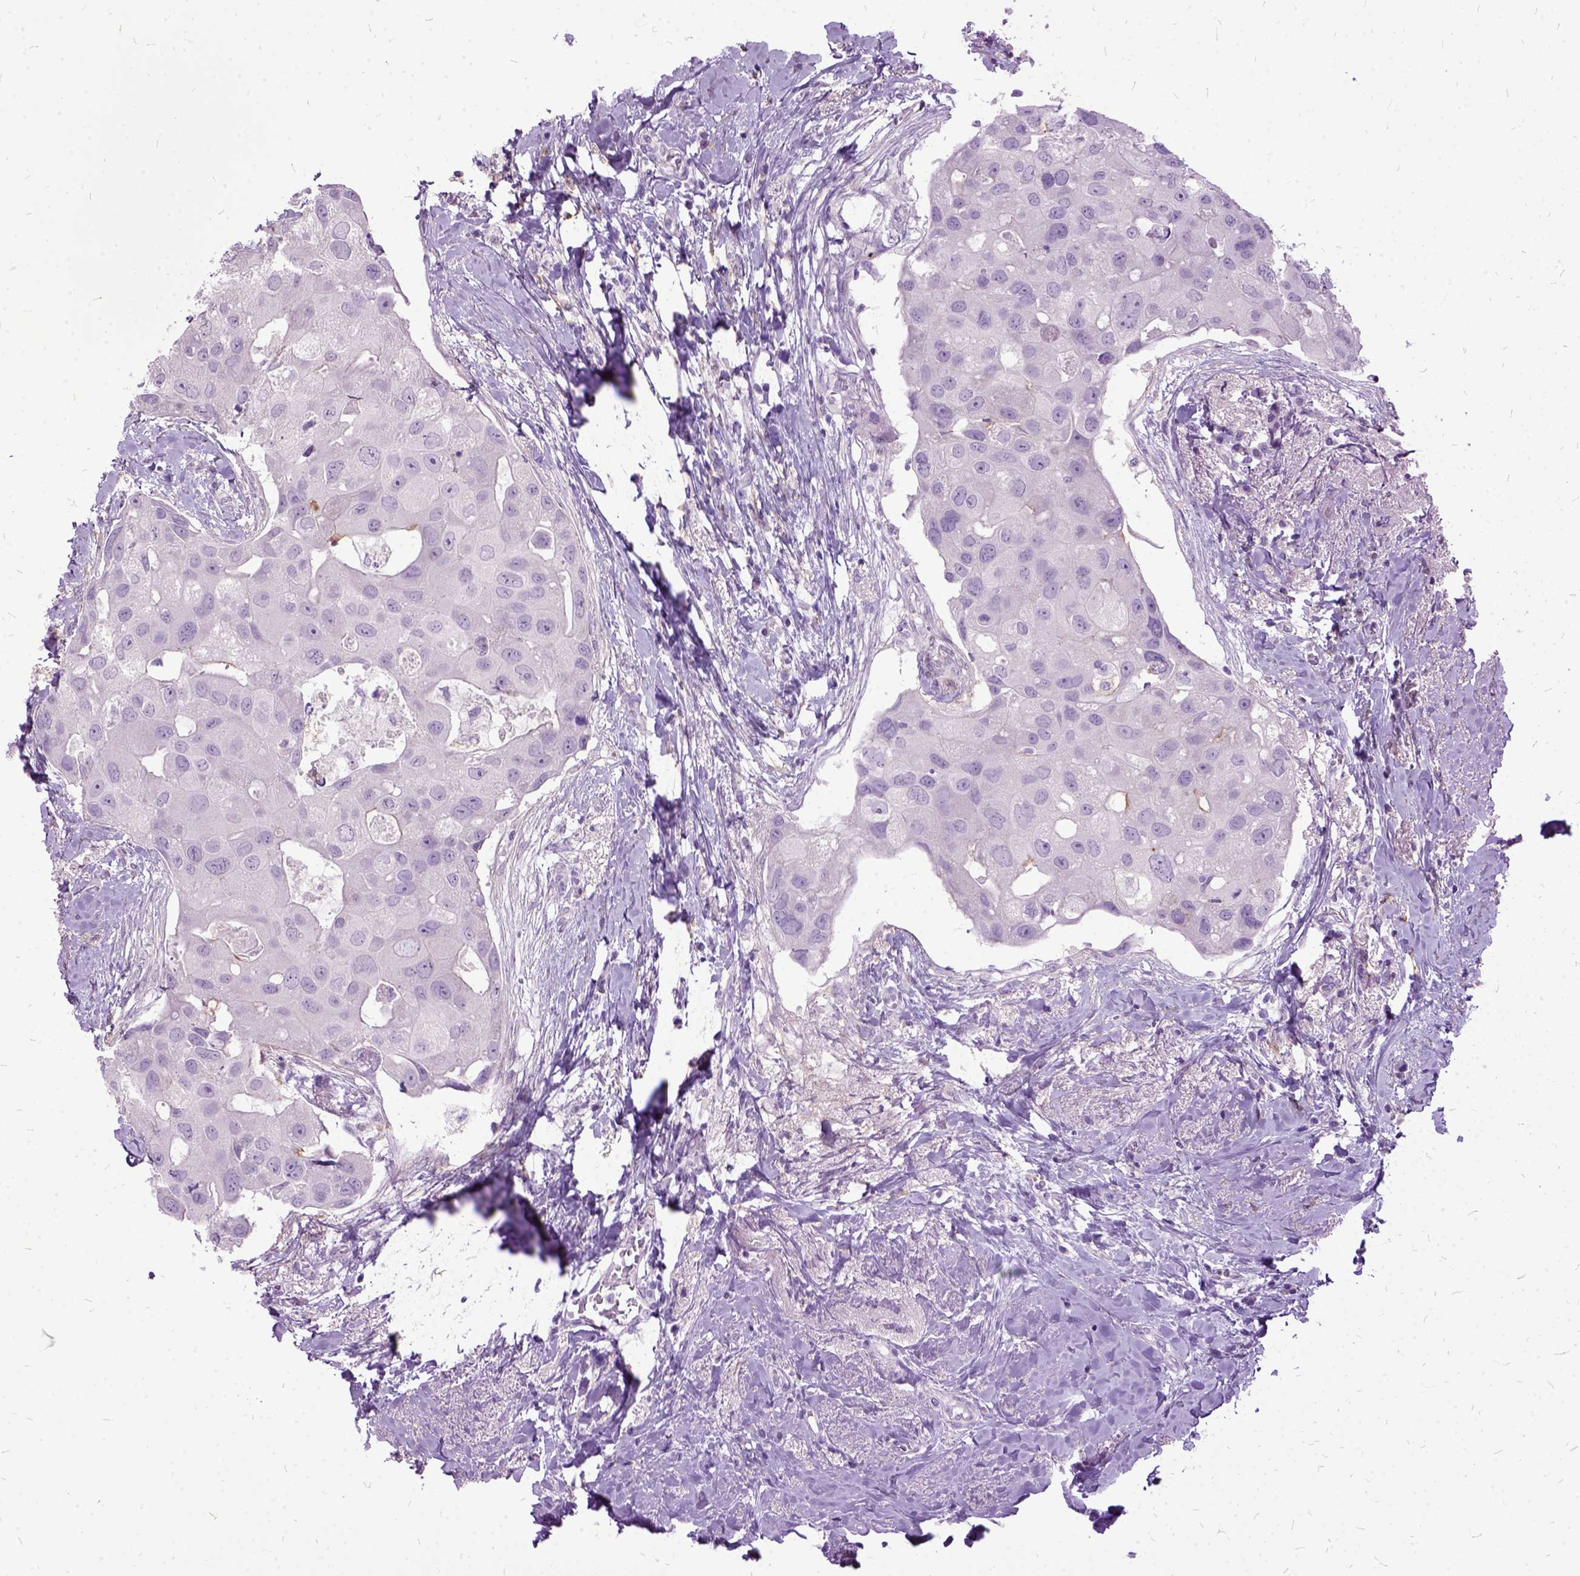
{"staining": {"intensity": "negative", "quantity": "none", "location": "none"}, "tissue": "breast cancer", "cell_type": "Tumor cells", "image_type": "cancer", "snomed": [{"axis": "morphology", "description": "Duct carcinoma"}, {"axis": "topography", "description": "Breast"}], "caption": "Breast cancer (intraductal carcinoma) stained for a protein using immunohistochemistry (IHC) reveals no staining tumor cells.", "gene": "MME", "patient": {"sex": "female", "age": 43}}